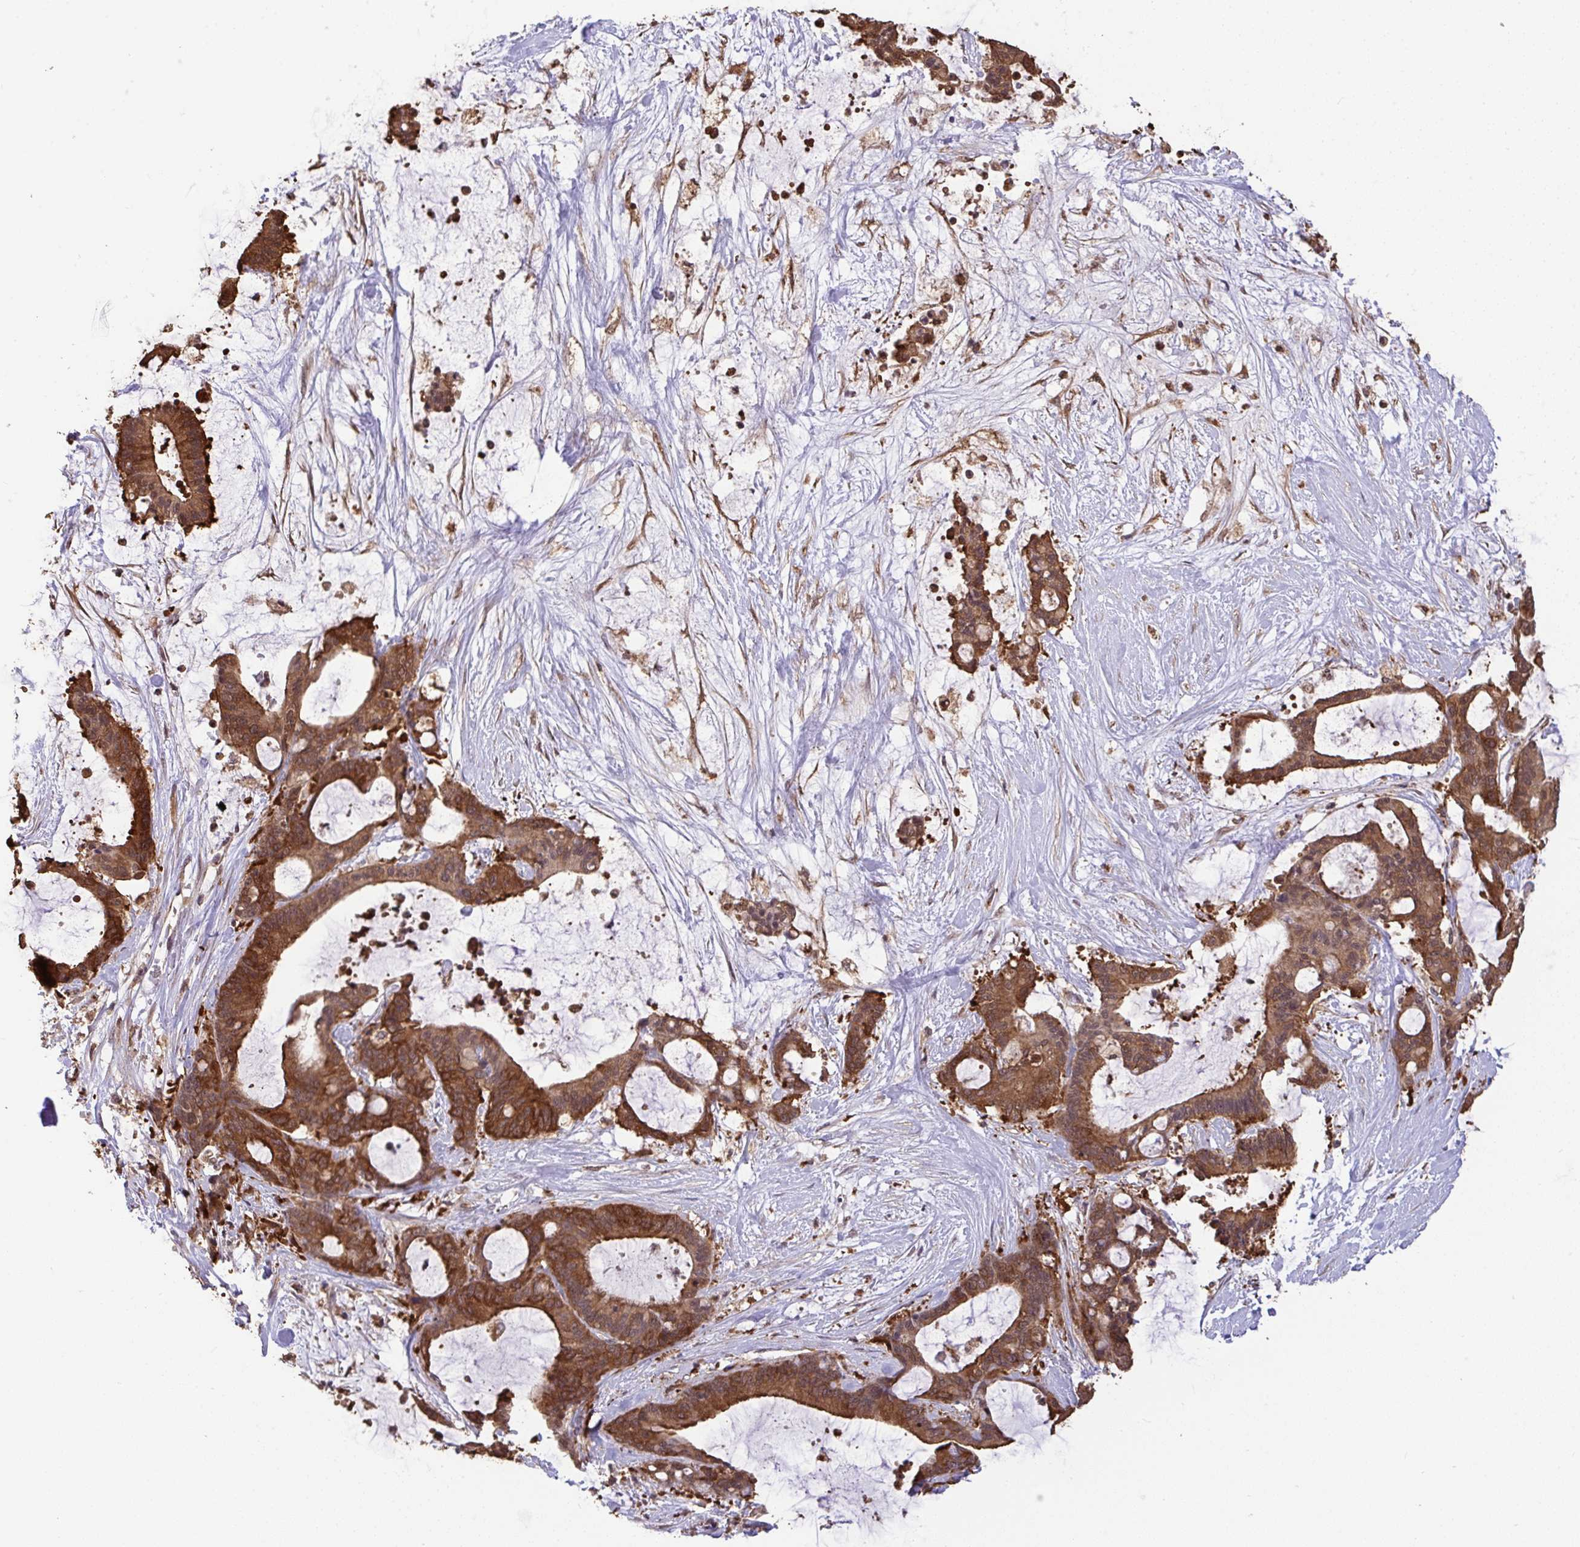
{"staining": {"intensity": "strong", "quantity": ">75%", "location": "cytoplasmic/membranous"}, "tissue": "liver cancer", "cell_type": "Tumor cells", "image_type": "cancer", "snomed": [{"axis": "morphology", "description": "Normal tissue, NOS"}, {"axis": "morphology", "description": "Cholangiocarcinoma"}, {"axis": "topography", "description": "Liver"}, {"axis": "topography", "description": "Peripheral nerve tissue"}], "caption": "The image shows a brown stain indicating the presence of a protein in the cytoplasmic/membranous of tumor cells in liver cancer (cholangiocarcinoma). (Stains: DAB in brown, nuclei in blue, Microscopy: brightfield microscopy at high magnification).", "gene": "C12orf57", "patient": {"sex": "female", "age": 73}}